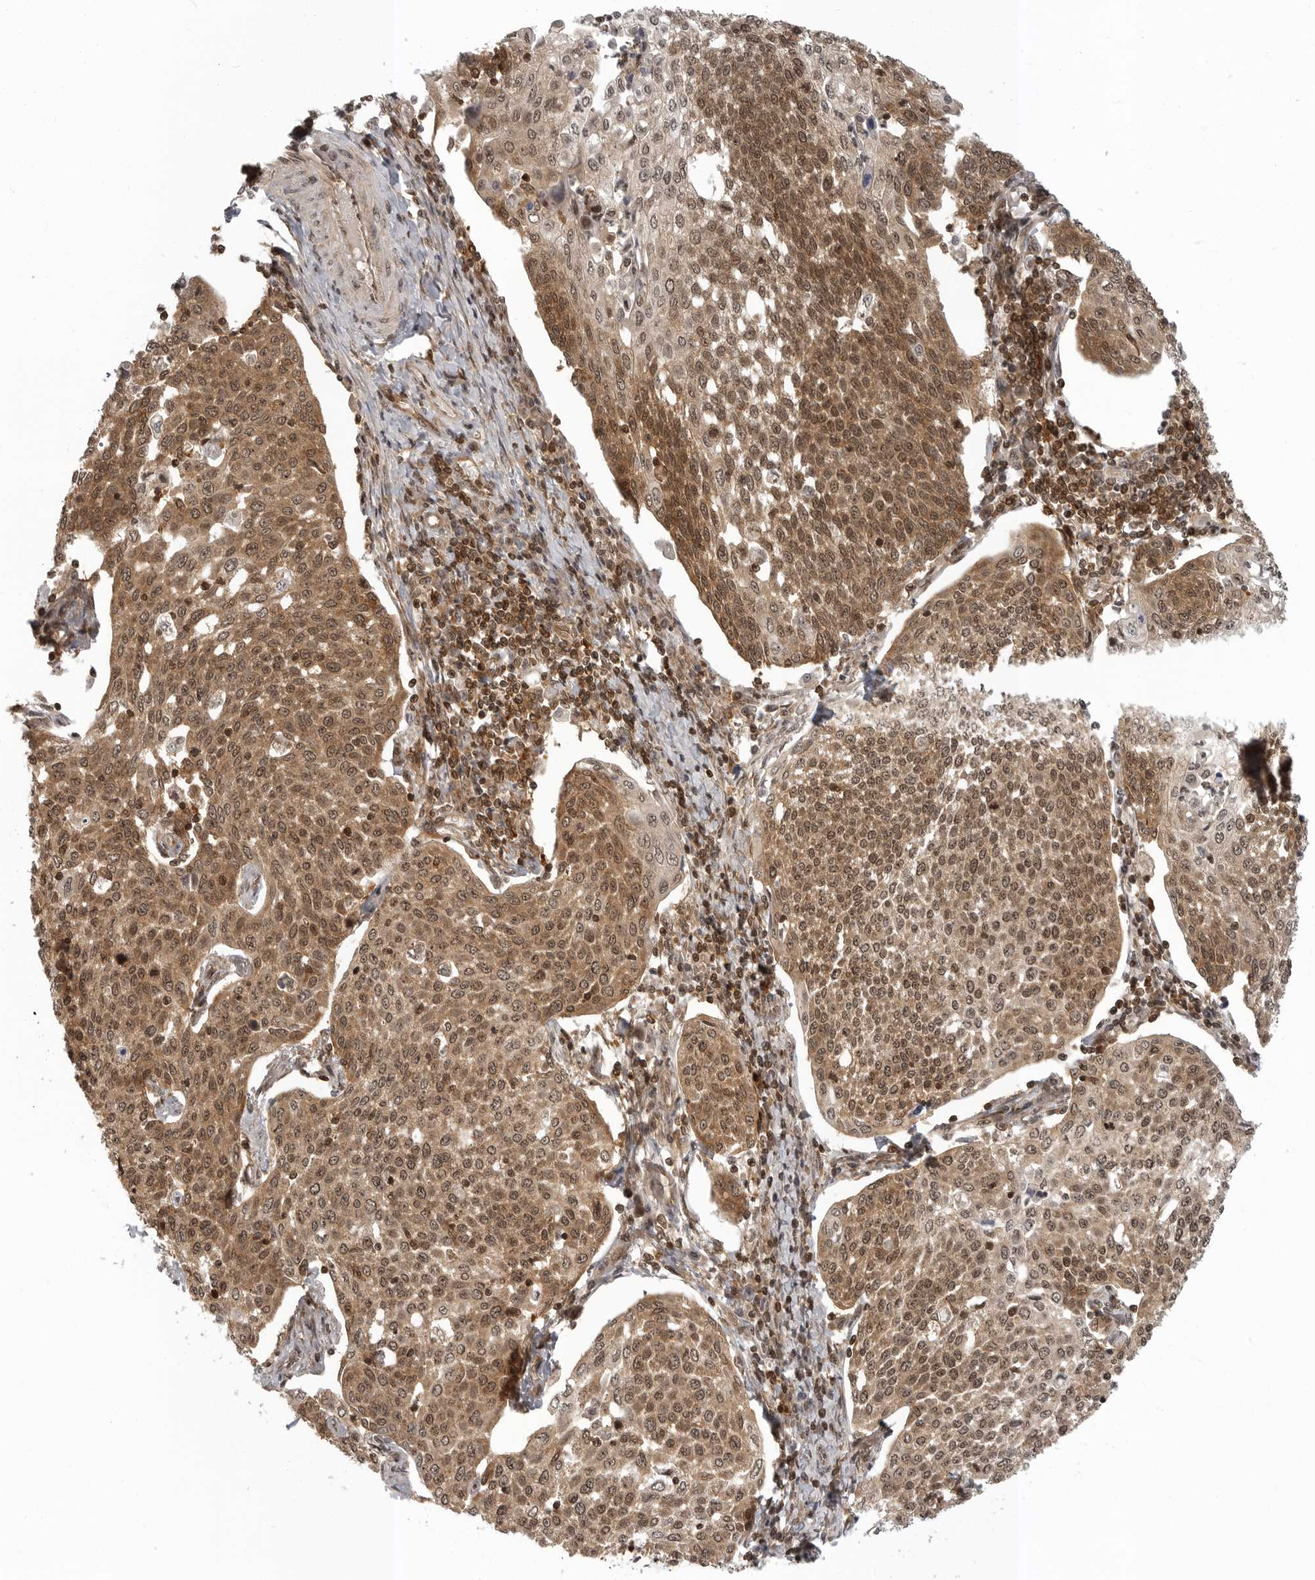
{"staining": {"intensity": "moderate", "quantity": ">75%", "location": "cytoplasmic/membranous,nuclear"}, "tissue": "cervical cancer", "cell_type": "Tumor cells", "image_type": "cancer", "snomed": [{"axis": "morphology", "description": "Squamous cell carcinoma, NOS"}, {"axis": "topography", "description": "Cervix"}], "caption": "Protein staining demonstrates moderate cytoplasmic/membranous and nuclear staining in about >75% of tumor cells in squamous cell carcinoma (cervical).", "gene": "SZRD1", "patient": {"sex": "female", "age": 34}}